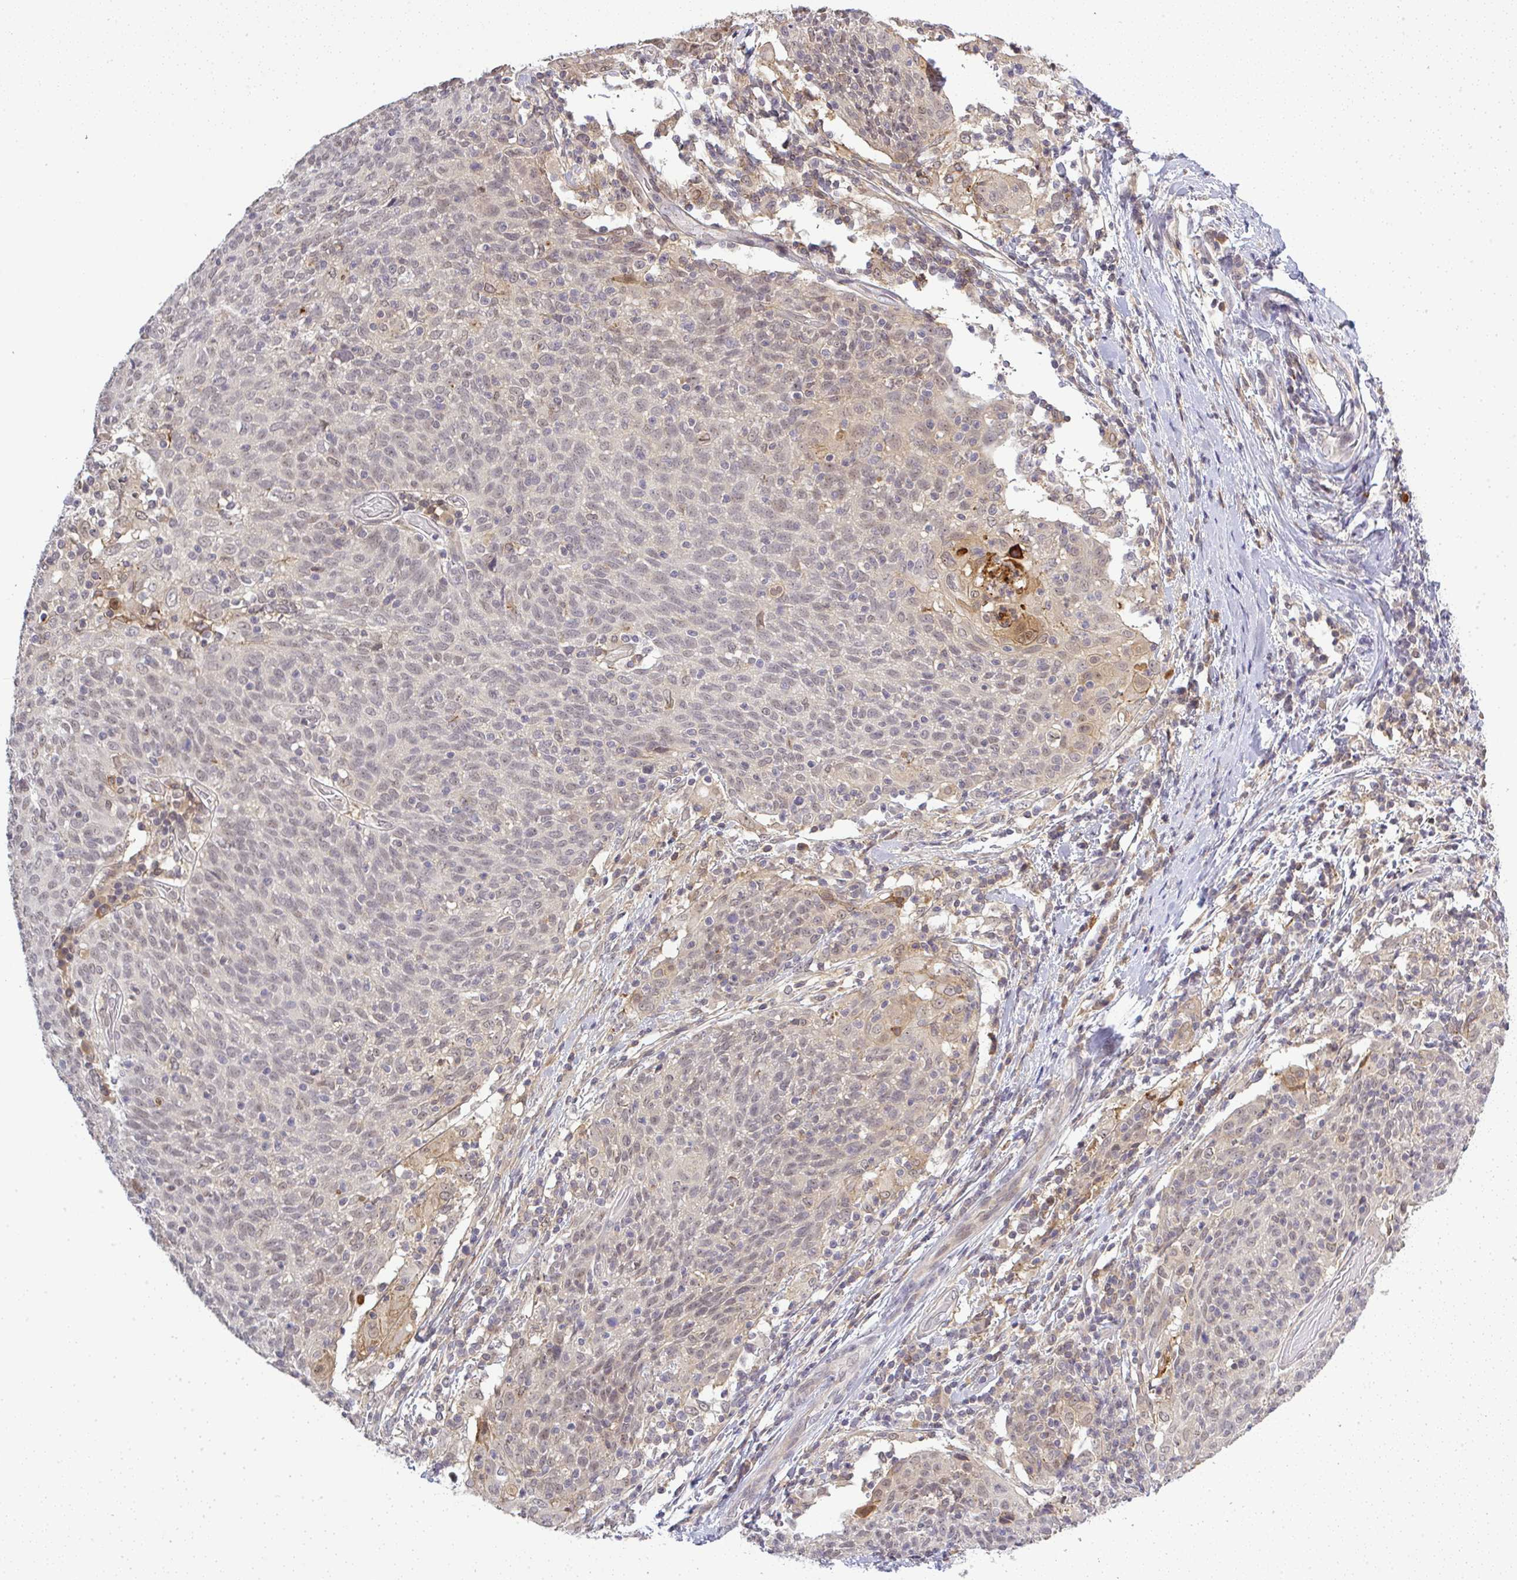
{"staining": {"intensity": "negative", "quantity": "none", "location": "none"}, "tissue": "cervical cancer", "cell_type": "Tumor cells", "image_type": "cancer", "snomed": [{"axis": "morphology", "description": "Squamous cell carcinoma, NOS"}, {"axis": "topography", "description": "Cervix"}], "caption": "Protein analysis of cervical cancer exhibits no significant positivity in tumor cells.", "gene": "FAM153A", "patient": {"sex": "female", "age": 52}}